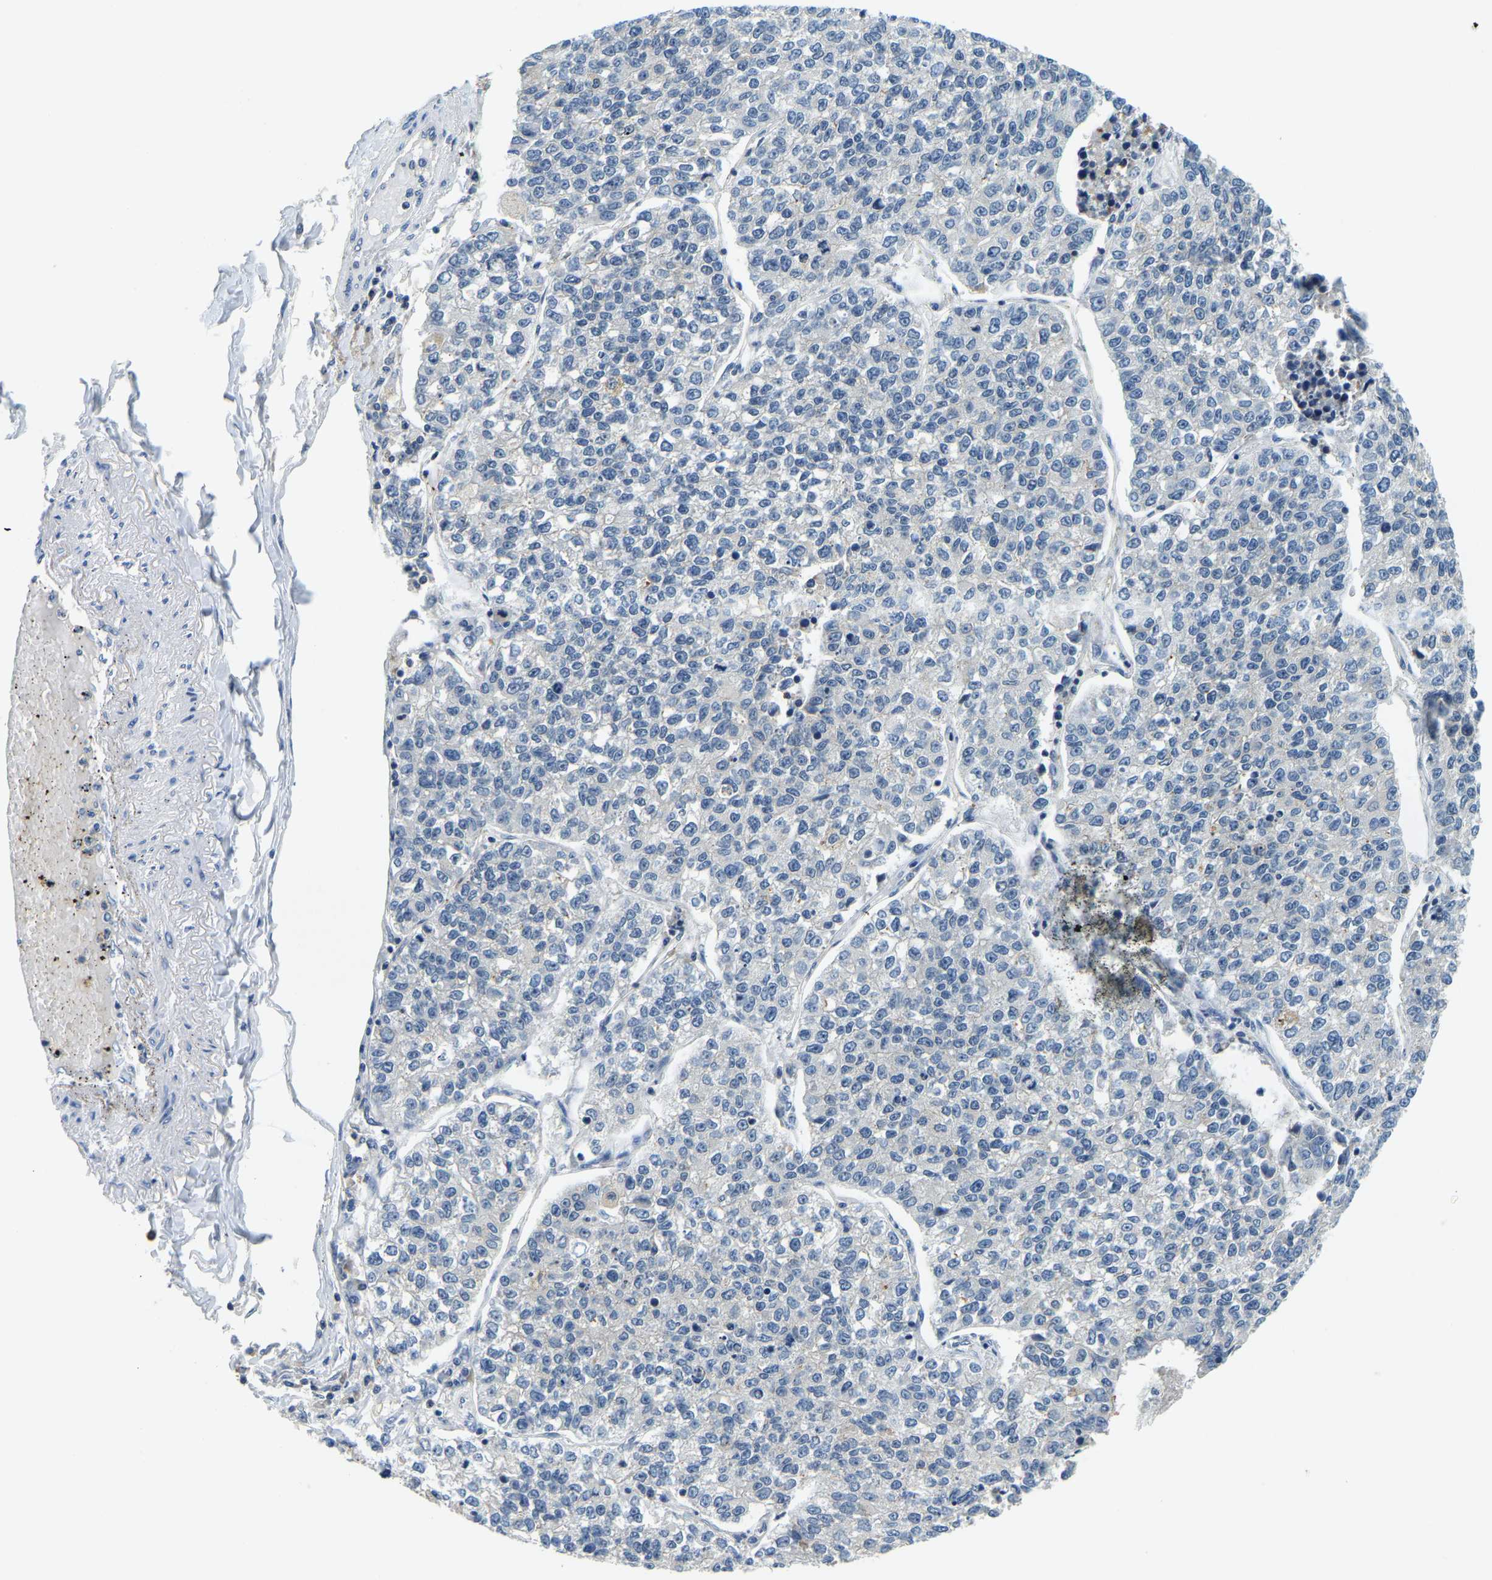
{"staining": {"intensity": "negative", "quantity": "none", "location": "none"}, "tissue": "lung cancer", "cell_type": "Tumor cells", "image_type": "cancer", "snomed": [{"axis": "morphology", "description": "Adenocarcinoma, NOS"}, {"axis": "topography", "description": "Lung"}], "caption": "DAB immunohistochemical staining of adenocarcinoma (lung) shows no significant expression in tumor cells. (DAB (3,3'-diaminobenzidine) immunohistochemistry with hematoxylin counter stain).", "gene": "RRP1", "patient": {"sex": "male", "age": 49}}